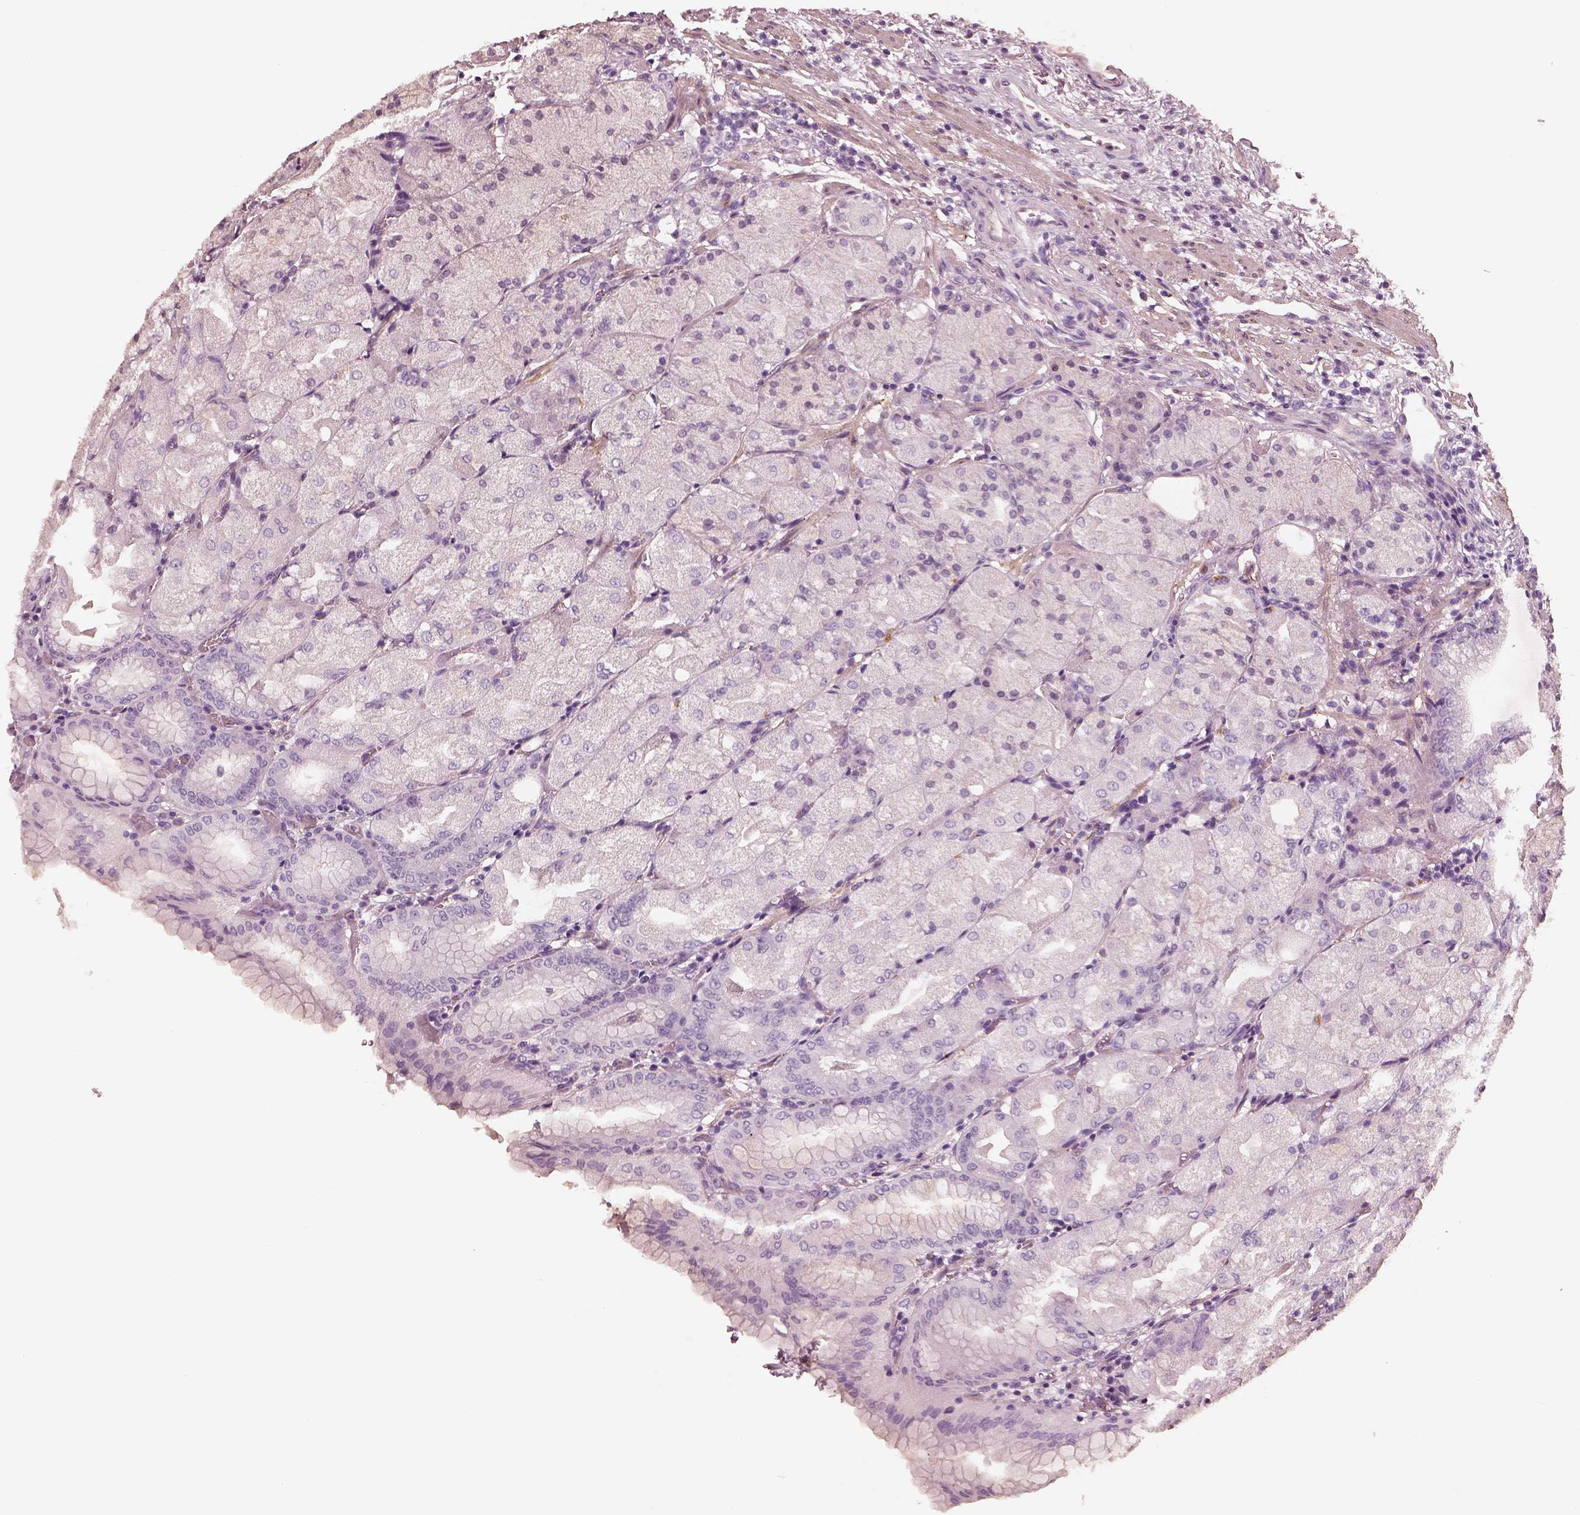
{"staining": {"intensity": "negative", "quantity": "none", "location": "none"}, "tissue": "stomach", "cell_type": "Glandular cells", "image_type": "normal", "snomed": [{"axis": "morphology", "description": "Normal tissue, NOS"}, {"axis": "topography", "description": "Stomach, upper"}, {"axis": "topography", "description": "Stomach"}, {"axis": "topography", "description": "Stomach, lower"}], "caption": "Glandular cells show no significant protein positivity in unremarkable stomach. (DAB immunohistochemistry (IHC) visualized using brightfield microscopy, high magnification).", "gene": "RS1", "patient": {"sex": "male", "age": 62}}